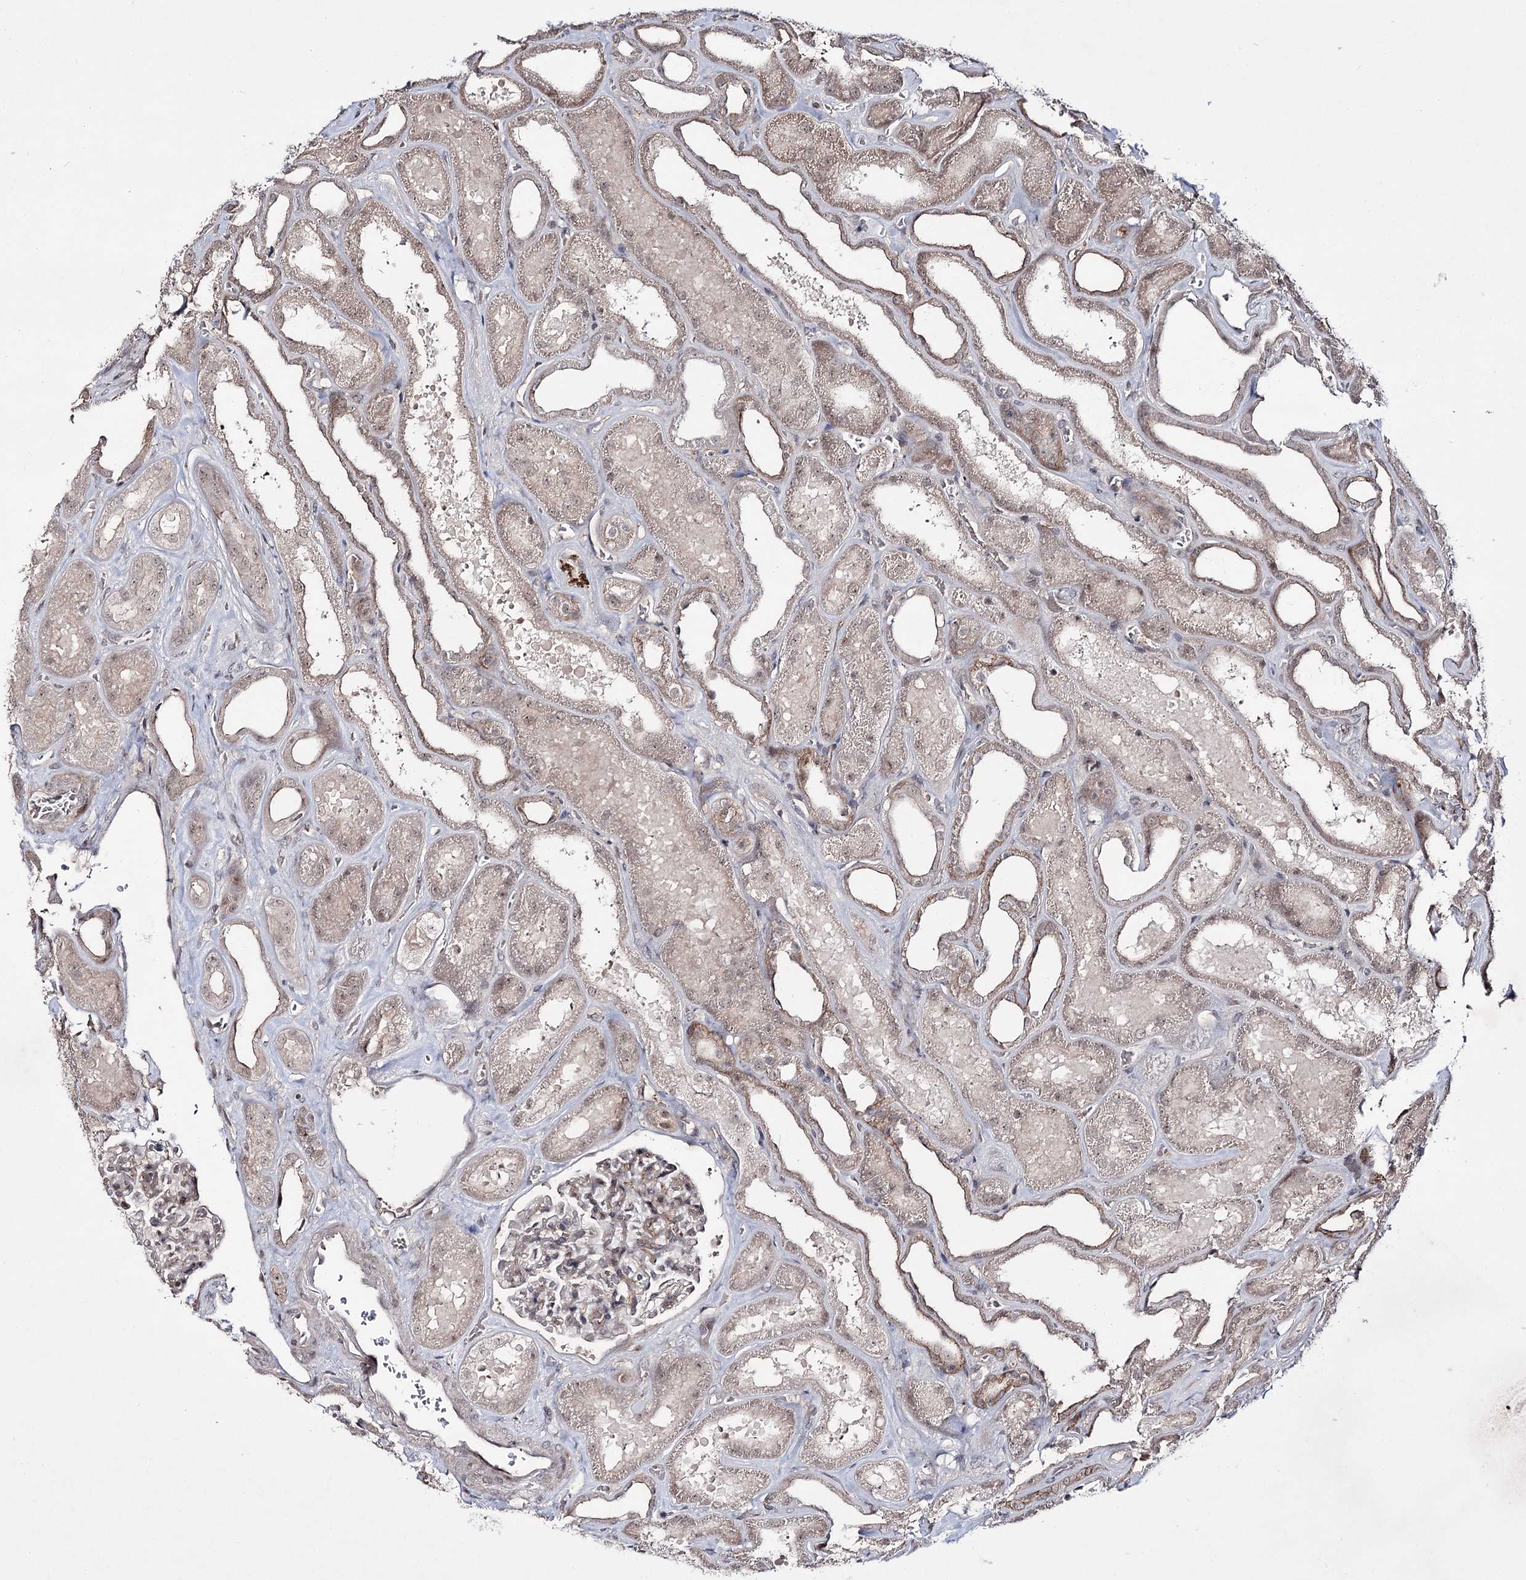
{"staining": {"intensity": "weak", "quantity": "25%-75%", "location": "cytoplasmic/membranous"}, "tissue": "kidney", "cell_type": "Cells in glomeruli", "image_type": "normal", "snomed": [{"axis": "morphology", "description": "Normal tissue, NOS"}, {"axis": "morphology", "description": "Adenocarcinoma, NOS"}, {"axis": "topography", "description": "Kidney"}], "caption": "Immunohistochemistry (DAB) staining of benign human kidney shows weak cytoplasmic/membranous protein expression in about 25%-75% of cells in glomeruli. The protein of interest is shown in brown color, while the nuclei are stained blue.", "gene": "HOXC11", "patient": {"sex": "female", "age": 68}}